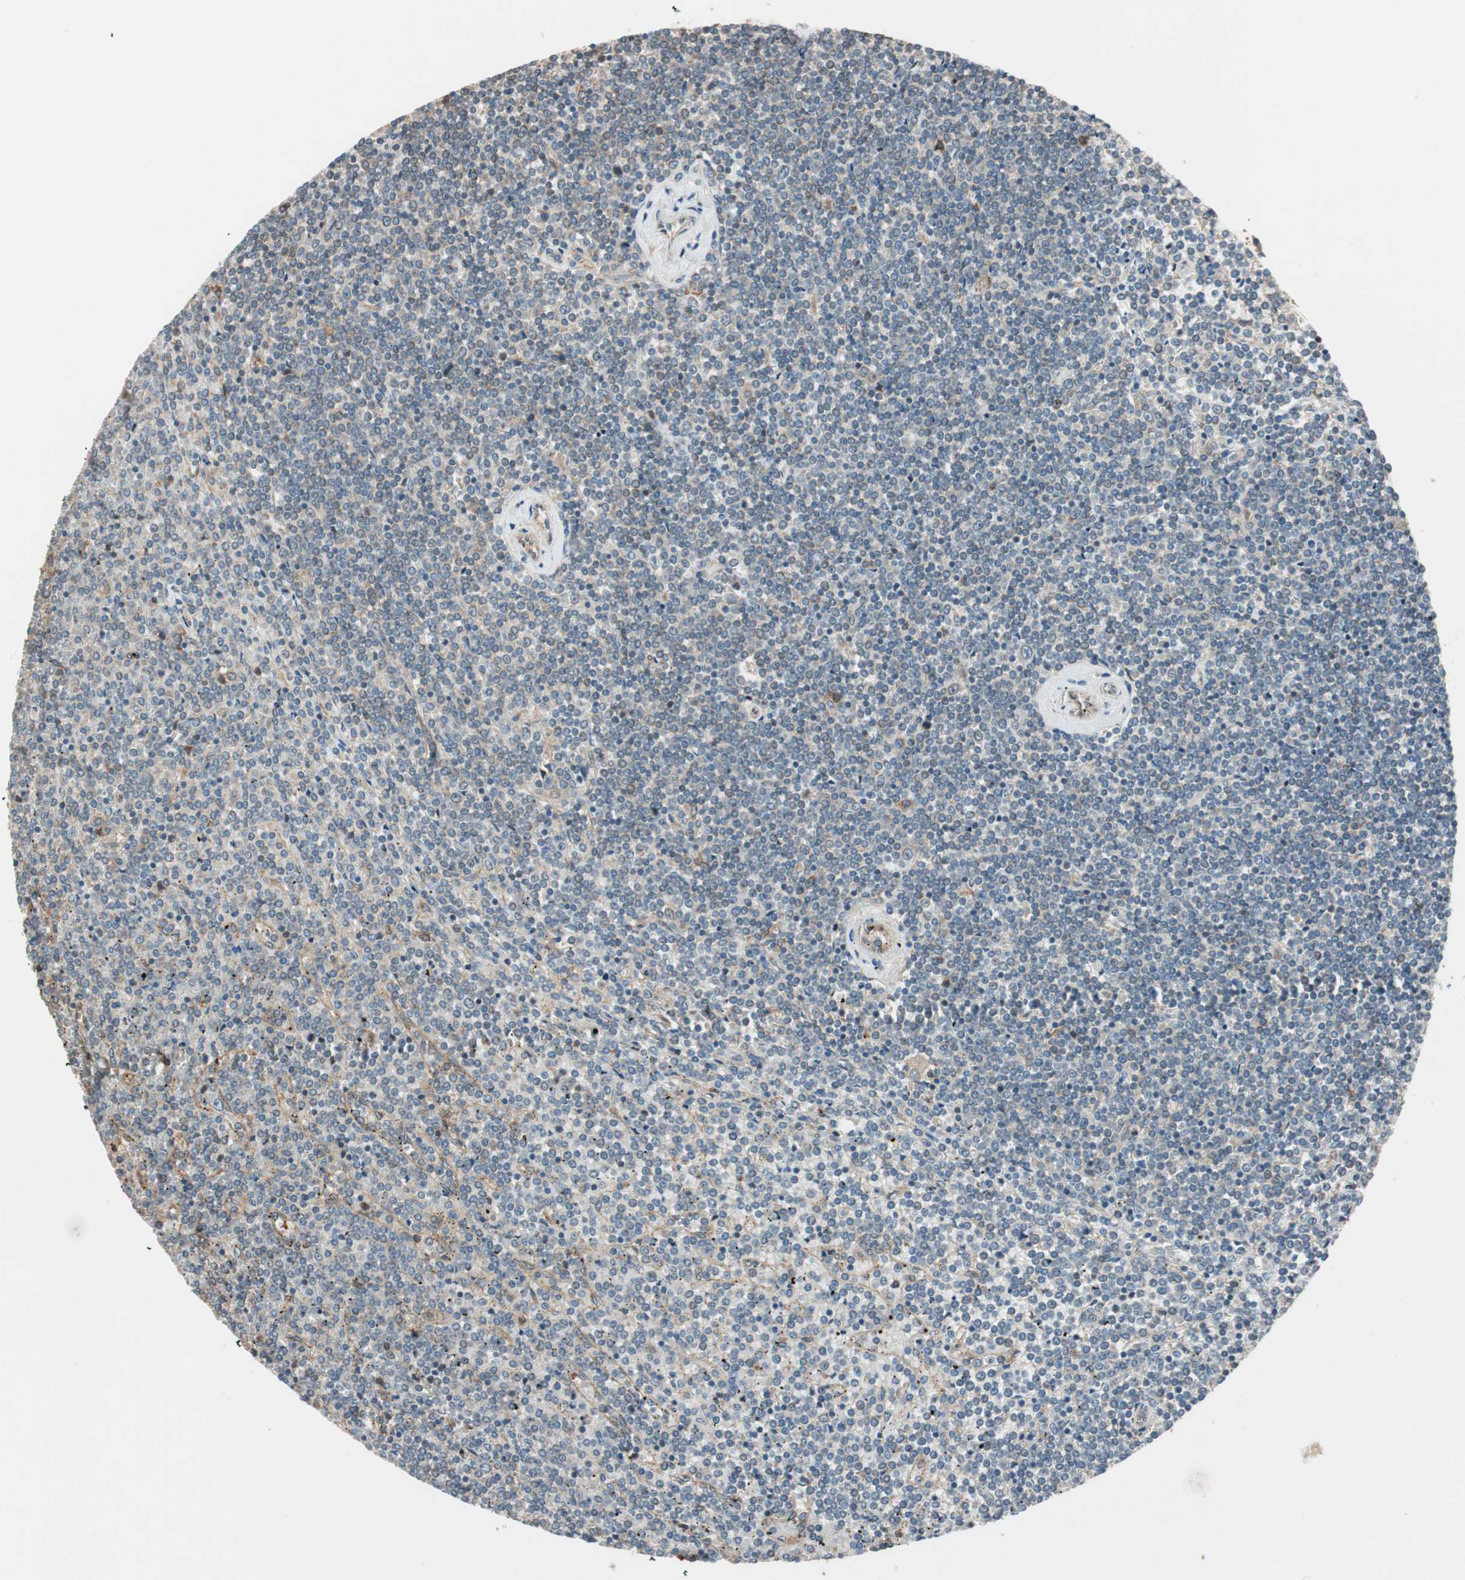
{"staining": {"intensity": "moderate", "quantity": "25%-75%", "location": "cytoplasmic/membranous"}, "tissue": "lymphoma", "cell_type": "Tumor cells", "image_type": "cancer", "snomed": [{"axis": "morphology", "description": "Malignant lymphoma, non-Hodgkin's type, Low grade"}, {"axis": "topography", "description": "Spleen"}], "caption": "The image shows staining of low-grade malignant lymphoma, non-Hodgkin's type, revealing moderate cytoplasmic/membranous protein staining (brown color) within tumor cells.", "gene": "RAB5A", "patient": {"sex": "female", "age": 19}}